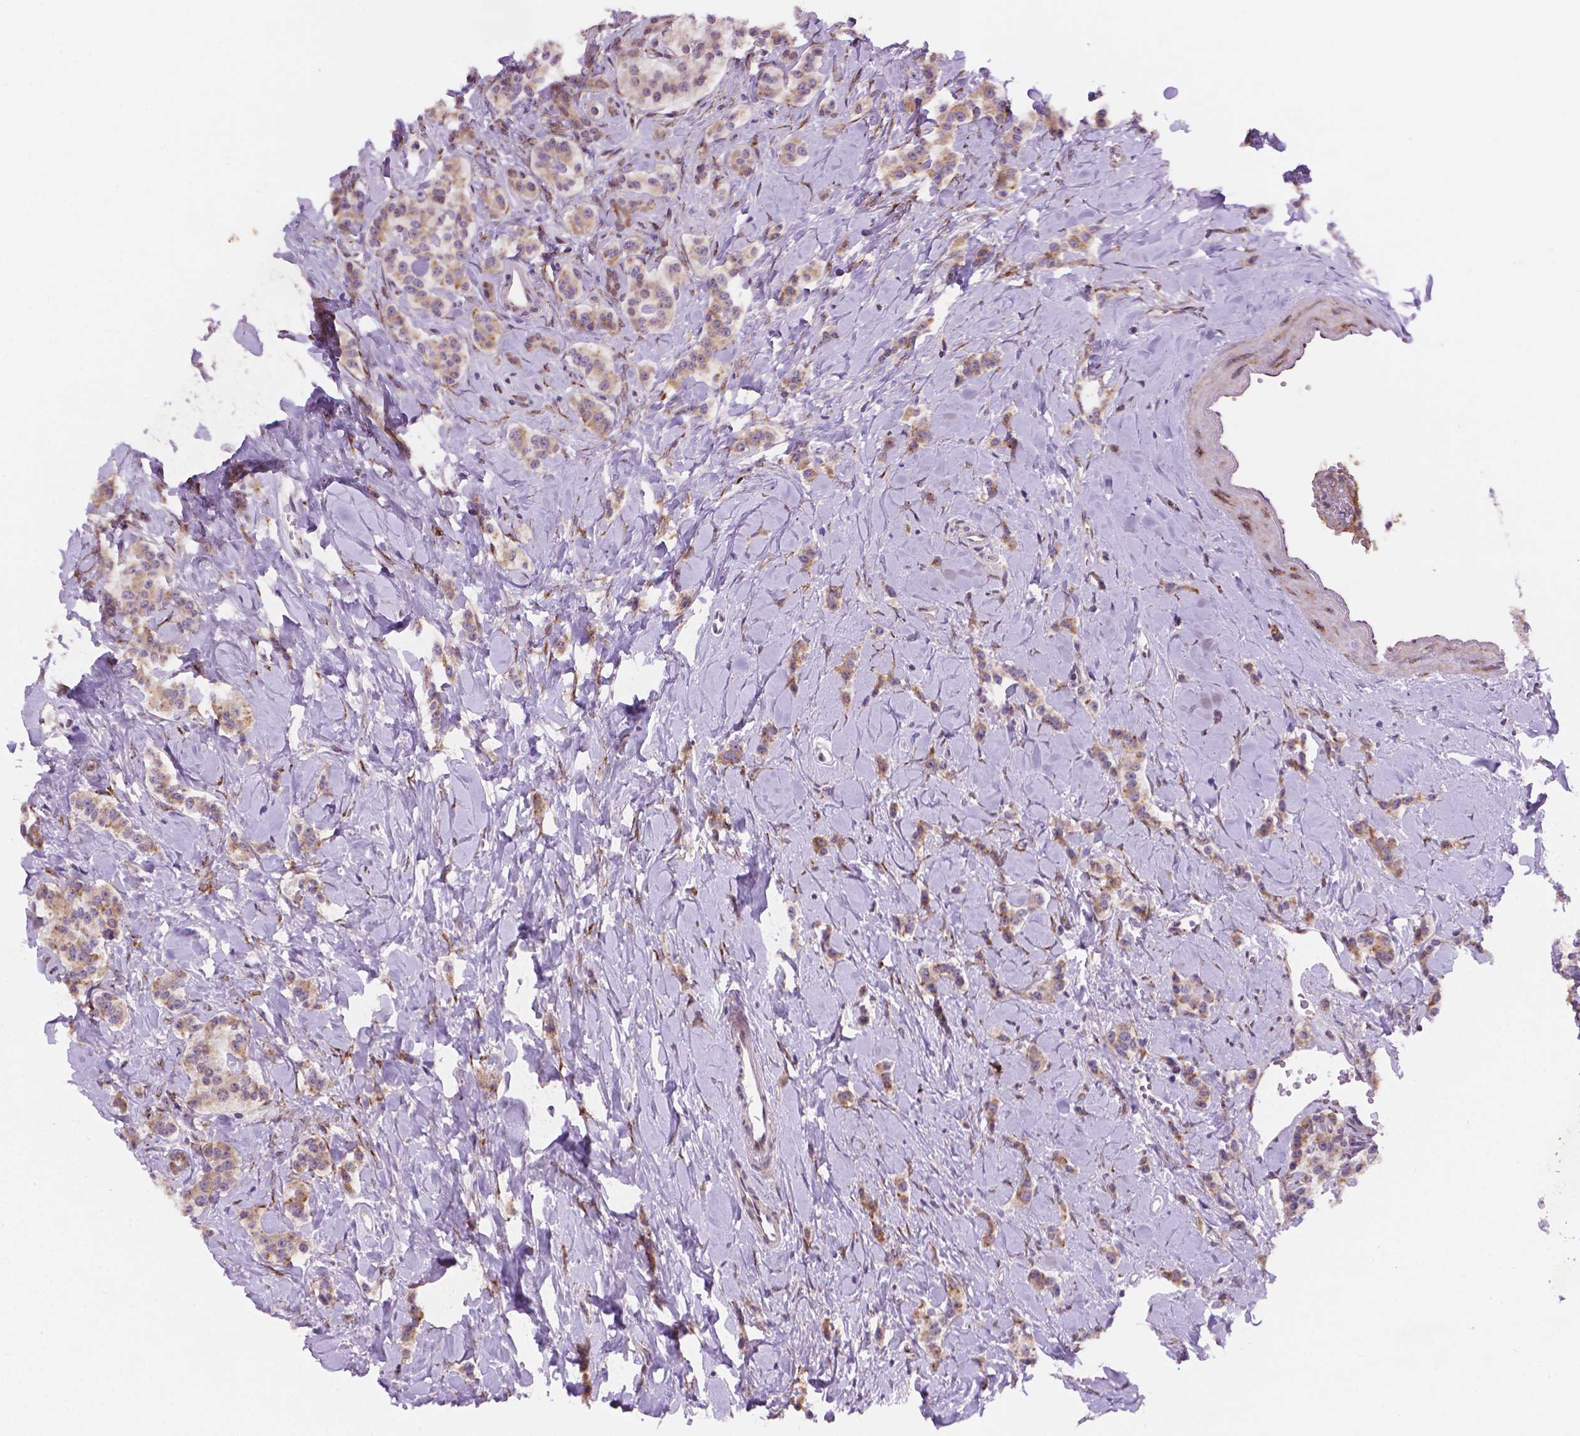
{"staining": {"intensity": "moderate", "quantity": ">75%", "location": "cytoplasmic/membranous"}, "tissue": "carcinoid", "cell_type": "Tumor cells", "image_type": "cancer", "snomed": [{"axis": "morphology", "description": "Normal tissue, NOS"}, {"axis": "morphology", "description": "Carcinoid, malignant, NOS"}, {"axis": "topography", "description": "Pancreas"}], "caption": "Human carcinoid stained with a protein marker shows moderate staining in tumor cells.", "gene": "FNIP1", "patient": {"sex": "male", "age": 36}}